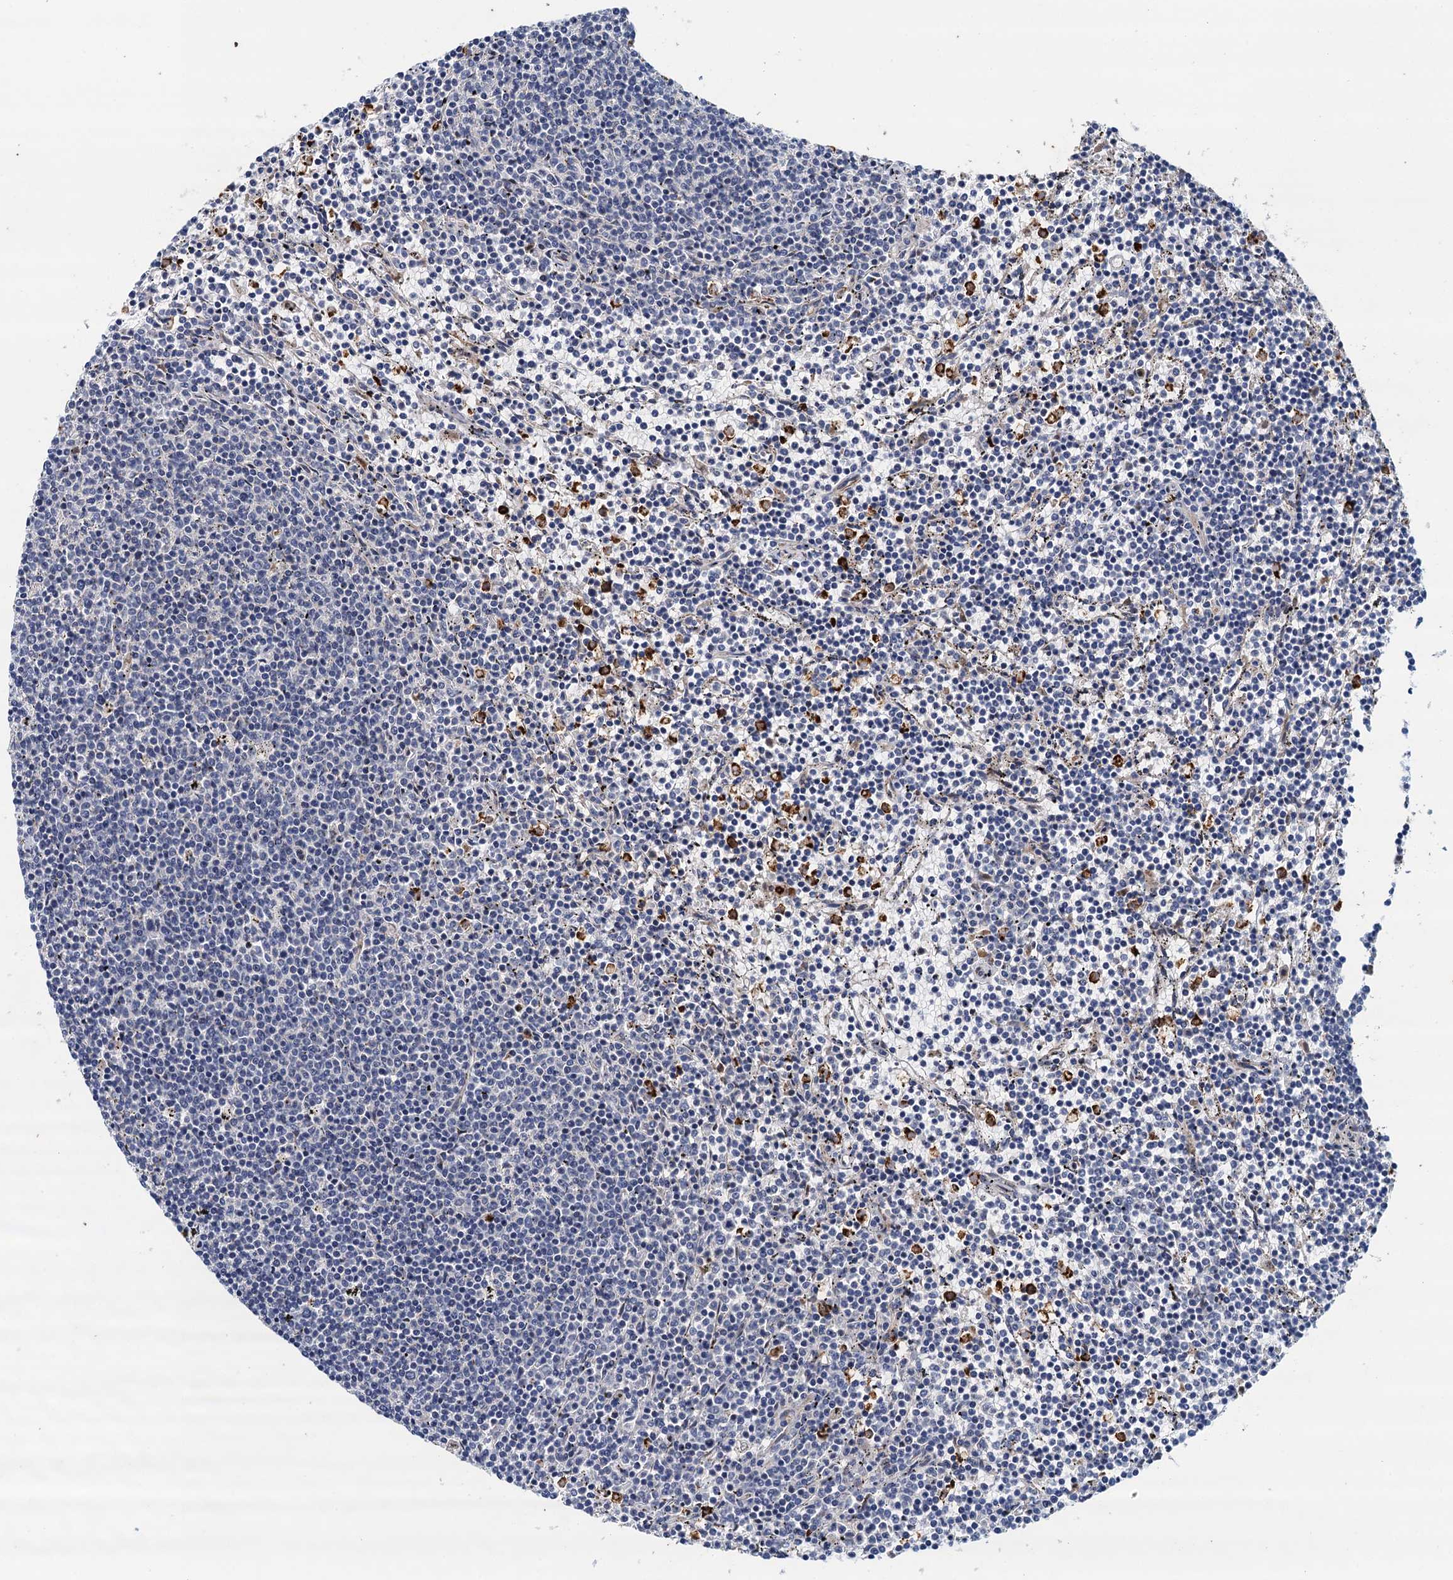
{"staining": {"intensity": "negative", "quantity": "none", "location": "none"}, "tissue": "lymphoma", "cell_type": "Tumor cells", "image_type": "cancer", "snomed": [{"axis": "morphology", "description": "Malignant lymphoma, non-Hodgkin's type, Low grade"}, {"axis": "topography", "description": "Spleen"}], "caption": "An IHC micrograph of lymphoma is shown. There is no staining in tumor cells of lymphoma.", "gene": "TPCN1", "patient": {"sex": "female", "age": 50}}